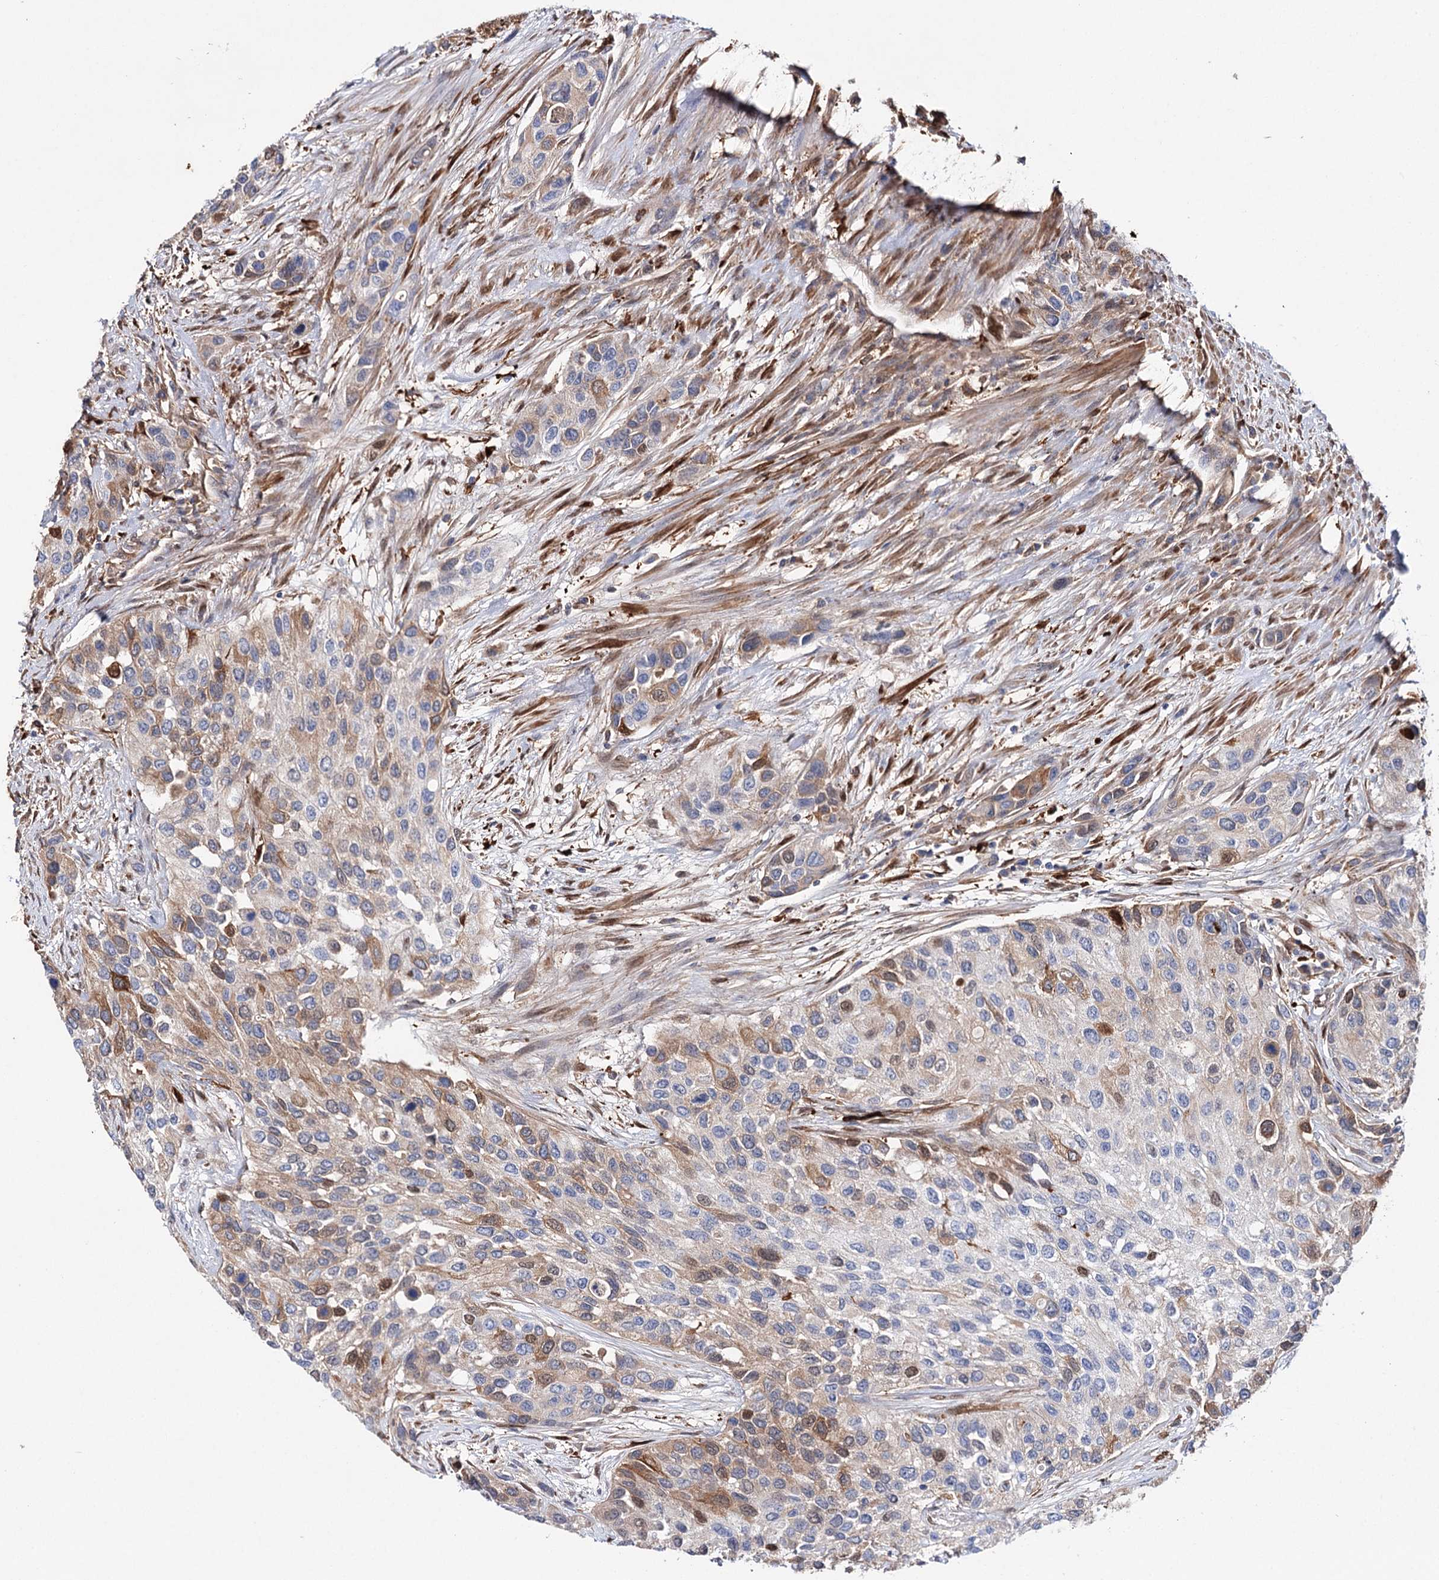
{"staining": {"intensity": "strong", "quantity": "<25%", "location": "cytoplasmic/membranous"}, "tissue": "urothelial cancer", "cell_type": "Tumor cells", "image_type": "cancer", "snomed": [{"axis": "morphology", "description": "Normal tissue, NOS"}, {"axis": "morphology", "description": "Urothelial carcinoma, High grade"}, {"axis": "topography", "description": "Vascular tissue"}, {"axis": "topography", "description": "Urinary bladder"}], "caption": "Immunohistochemistry (IHC) micrograph of human urothelial carcinoma (high-grade) stained for a protein (brown), which demonstrates medium levels of strong cytoplasmic/membranous expression in approximately <25% of tumor cells.", "gene": "CFAP46", "patient": {"sex": "female", "age": 56}}